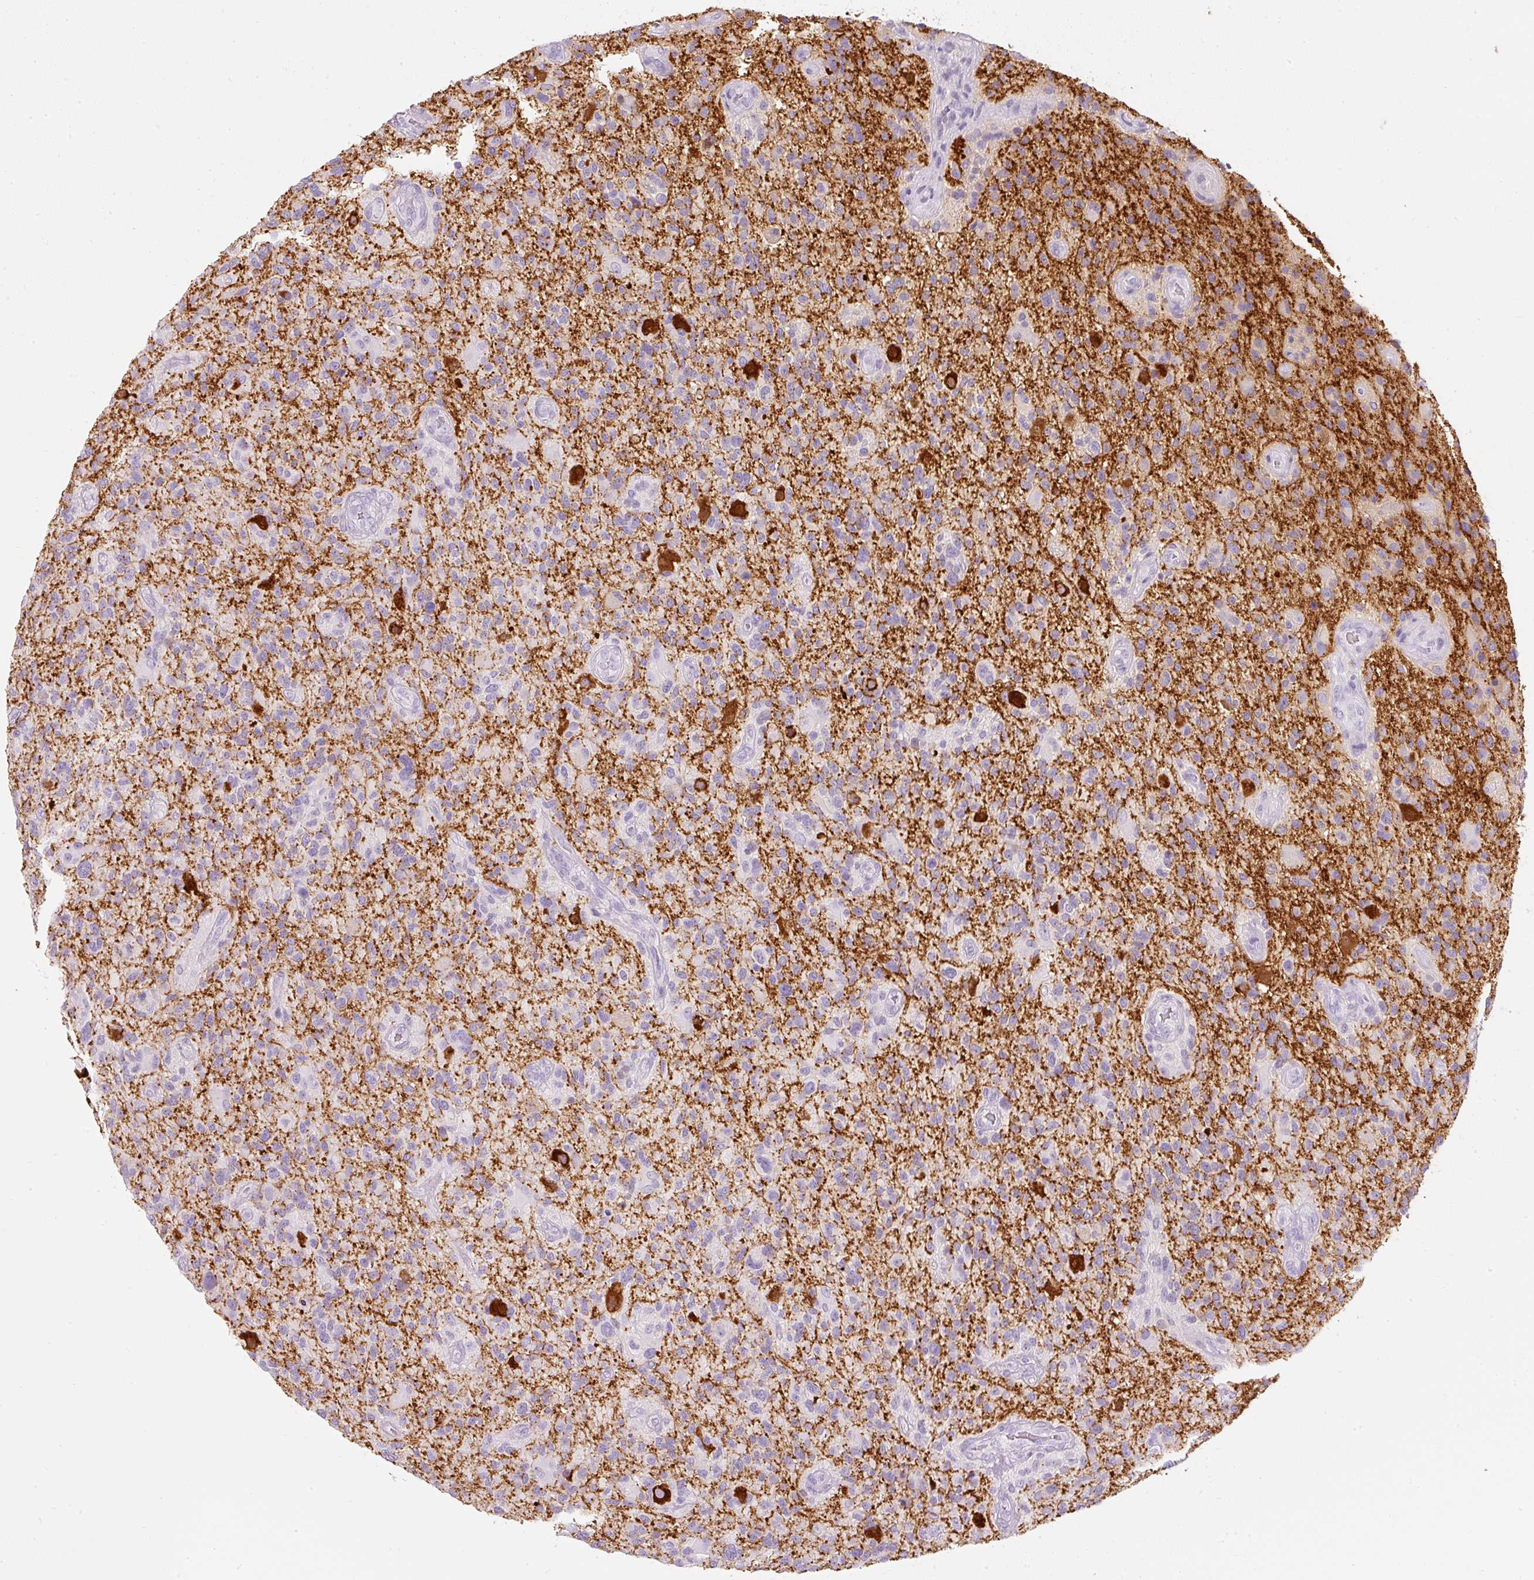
{"staining": {"intensity": "negative", "quantity": "none", "location": "none"}, "tissue": "glioma", "cell_type": "Tumor cells", "image_type": "cancer", "snomed": [{"axis": "morphology", "description": "Glioma, malignant, High grade"}, {"axis": "topography", "description": "Brain"}], "caption": "The image exhibits no significant expression in tumor cells of high-grade glioma (malignant). The staining was performed using DAB (3,3'-diaminobenzidine) to visualize the protein expression in brown, while the nuclei were stained in blue with hematoxylin (Magnification: 20x).", "gene": "DNM1", "patient": {"sex": "male", "age": 47}}